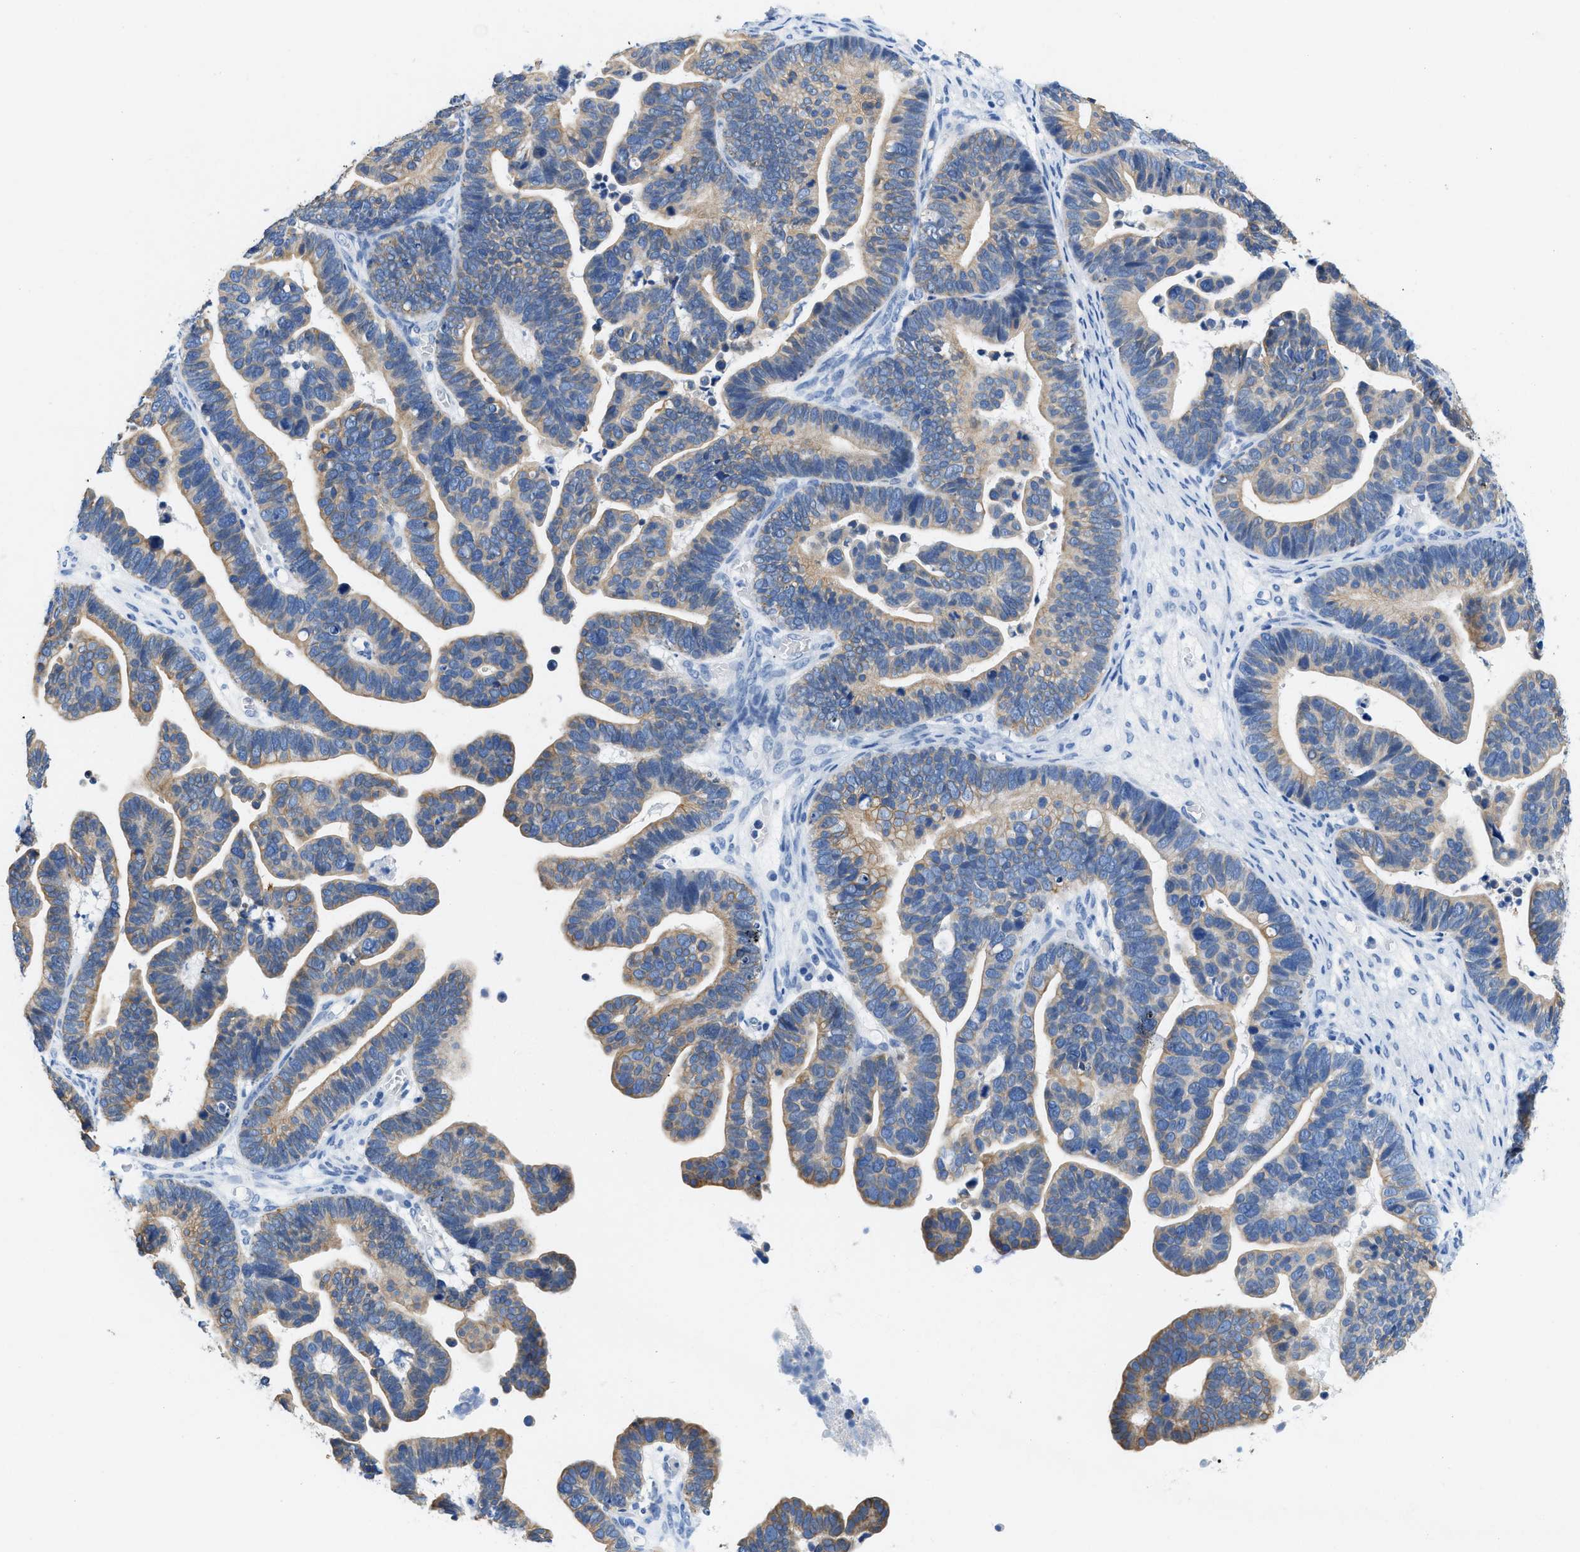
{"staining": {"intensity": "weak", "quantity": ">75%", "location": "cytoplasmic/membranous"}, "tissue": "ovarian cancer", "cell_type": "Tumor cells", "image_type": "cancer", "snomed": [{"axis": "morphology", "description": "Cystadenocarcinoma, serous, NOS"}, {"axis": "topography", "description": "Ovary"}], "caption": "DAB immunohistochemical staining of human ovarian serous cystadenocarcinoma displays weak cytoplasmic/membranous protein positivity in approximately >75% of tumor cells.", "gene": "BPGM", "patient": {"sex": "female", "age": 56}}